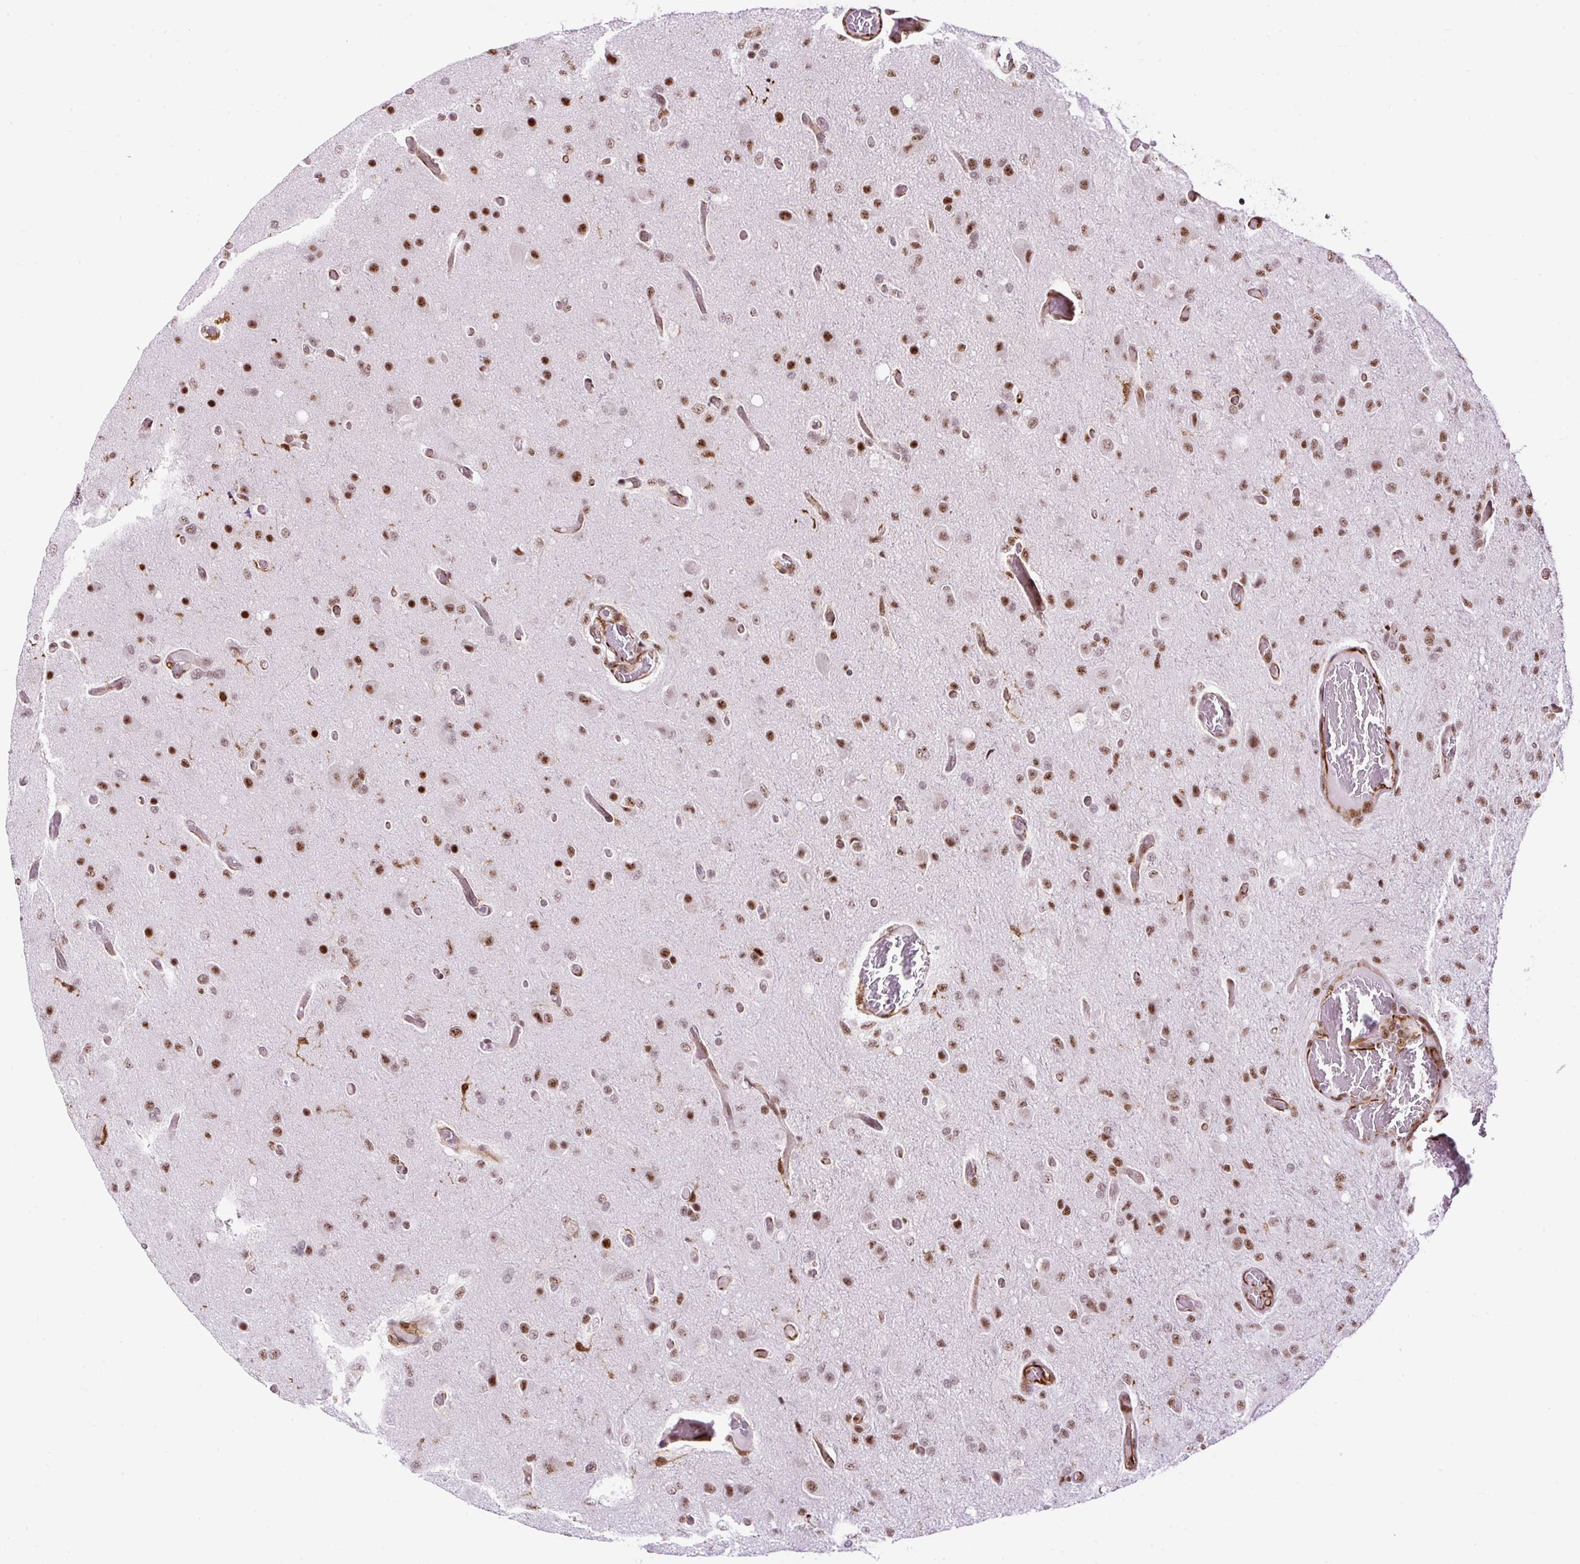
{"staining": {"intensity": "moderate", "quantity": ">75%", "location": "nuclear"}, "tissue": "glioma", "cell_type": "Tumor cells", "image_type": "cancer", "snomed": [{"axis": "morphology", "description": "Glioma, malignant, High grade"}, {"axis": "topography", "description": "Brain"}], "caption": "Moderate nuclear expression for a protein is appreciated in approximately >75% of tumor cells of glioma using immunohistochemistry (IHC).", "gene": "LUC7L2", "patient": {"sex": "female", "age": 74}}